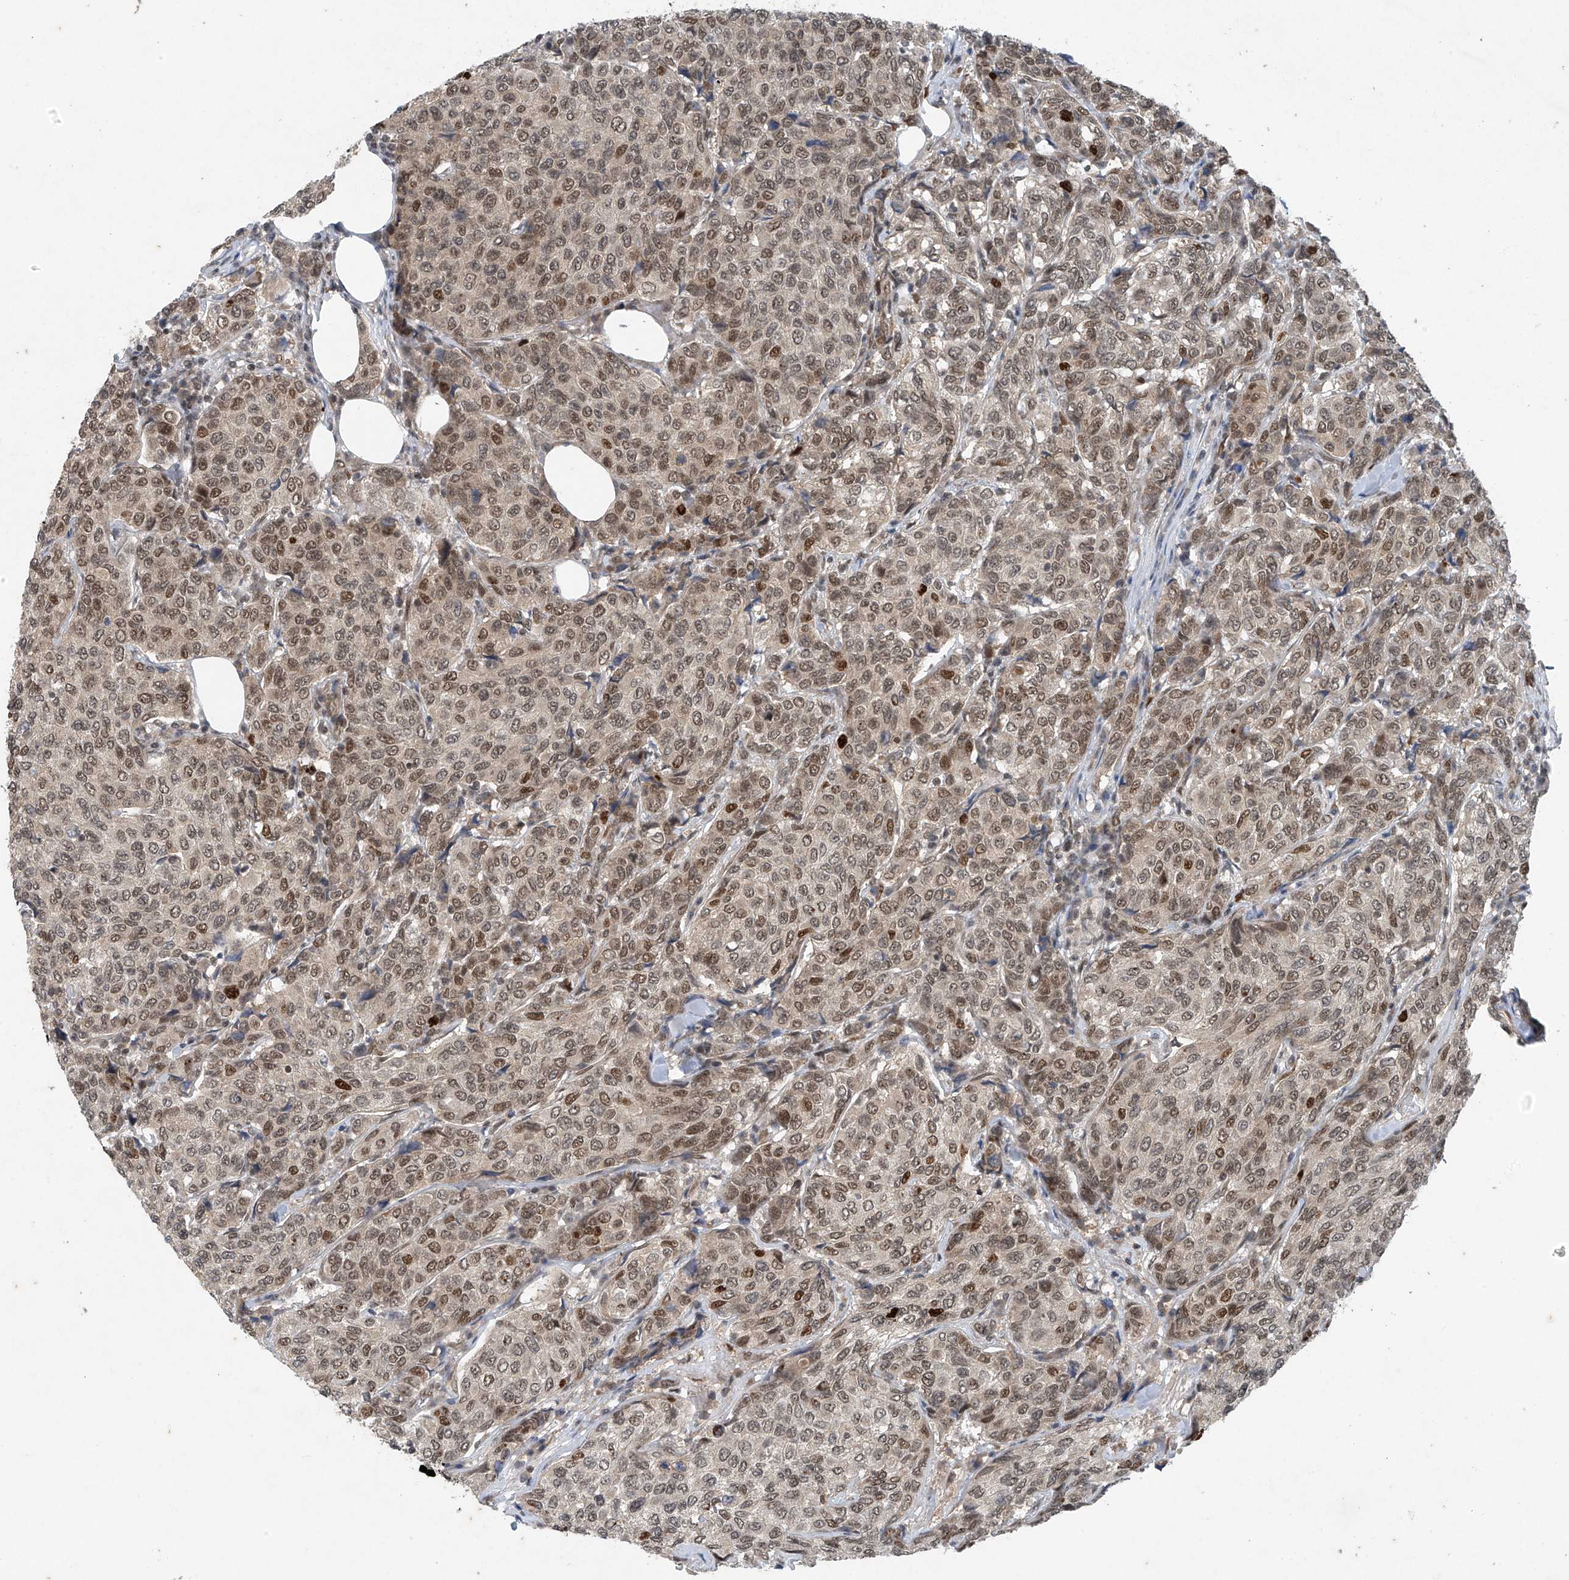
{"staining": {"intensity": "moderate", "quantity": ">75%", "location": "nuclear"}, "tissue": "breast cancer", "cell_type": "Tumor cells", "image_type": "cancer", "snomed": [{"axis": "morphology", "description": "Duct carcinoma"}, {"axis": "topography", "description": "Breast"}], "caption": "High-power microscopy captured an IHC photomicrograph of intraductal carcinoma (breast), revealing moderate nuclear staining in about >75% of tumor cells.", "gene": "TAF8", "patient": {"sex": "female", "age": 55}}